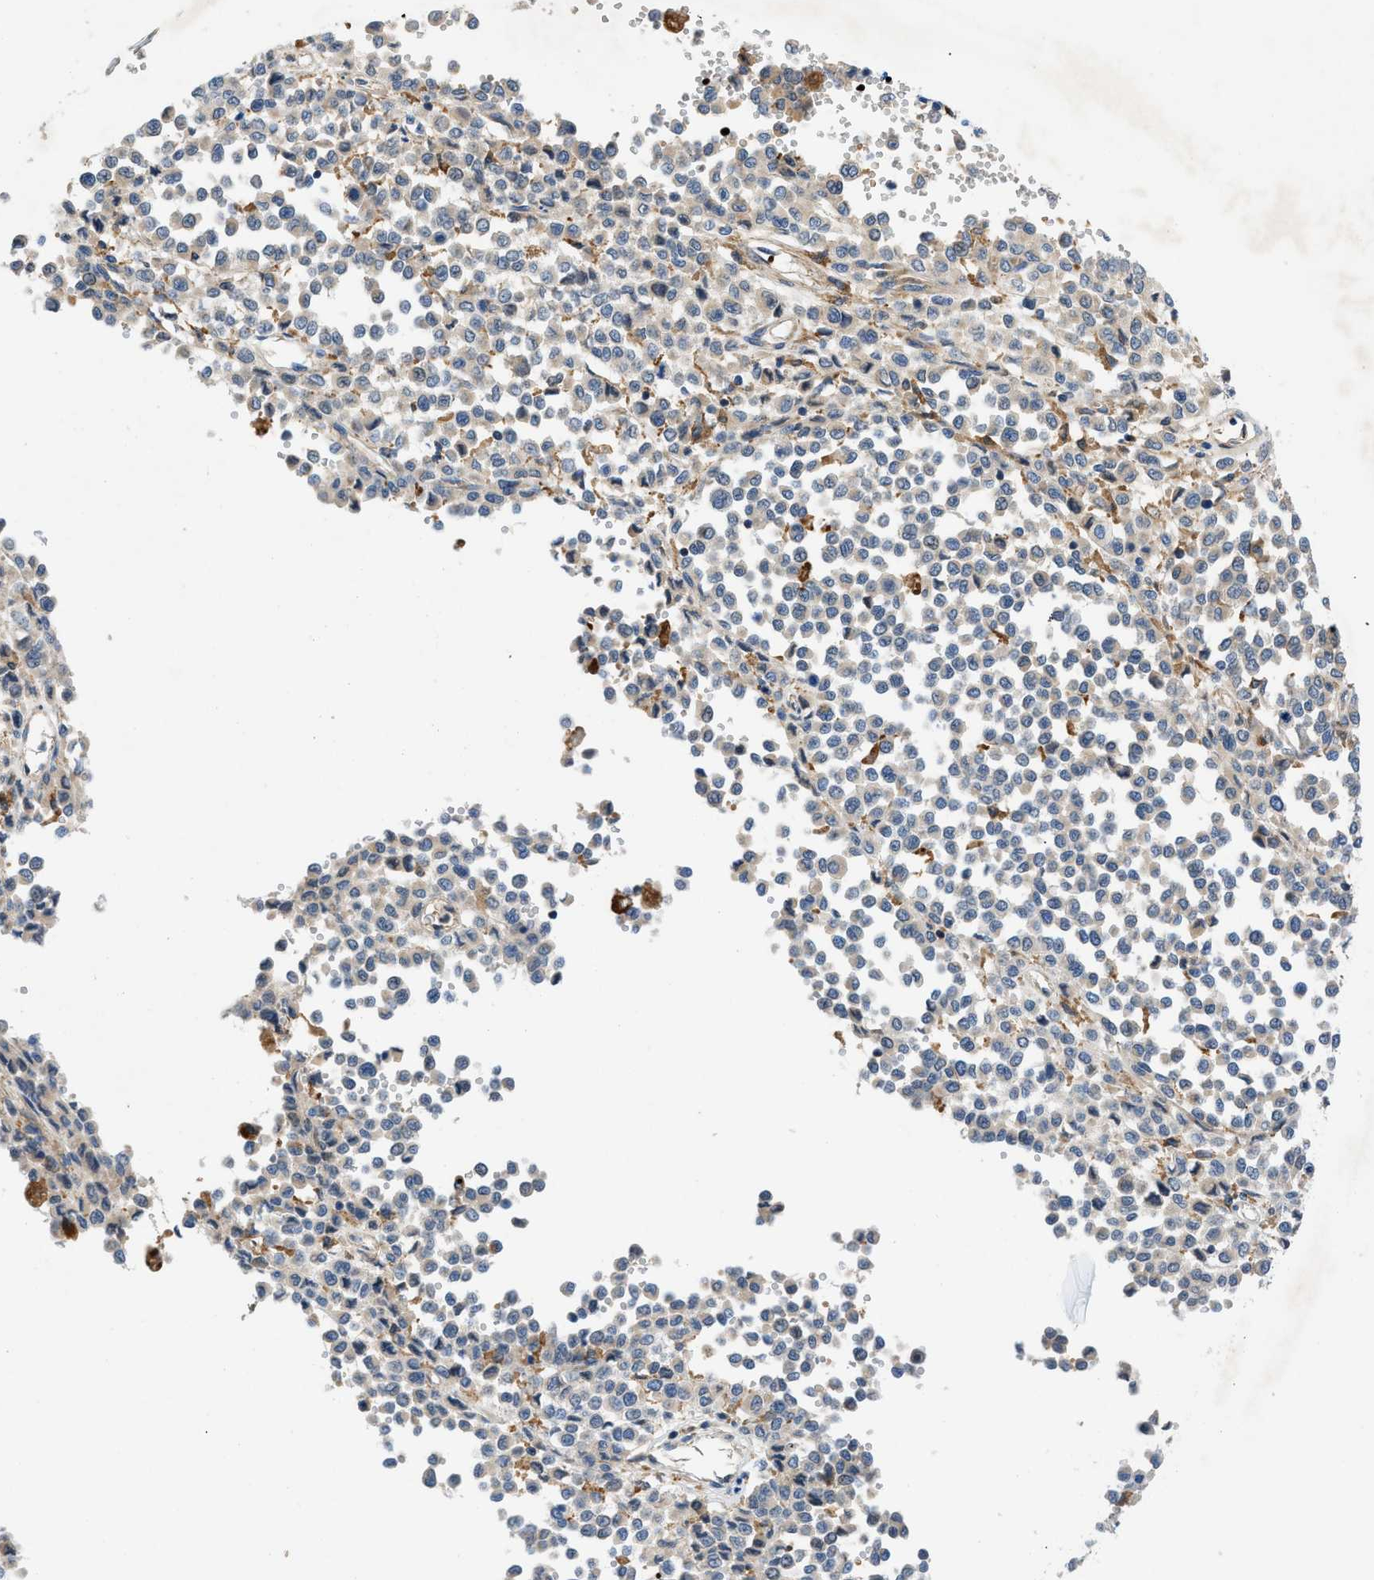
{"staining": {"intensity": "weak", "quantity": "<25%", "location": "cytoplasmic/membranous"}, "tissue": "melanoma", "cell_type": "Tumor cells", "image_type": "cancer", "snomed": [{"axis": "morphology", "description": "Malignant melanoma, Metastatic site"}, {"axis": "topography", "description": "Pancreas"}], "caption": "High magnification brightfield microscopy of malignant melanoma (metastatic site) stained with DAB (3,3'-diaminobenzidine) (brown) and counterstained with hematoxylin (blue): tumor cells show no significant expression. (IHC, brightfield microscopy, high magnification).", "gene": "ZNF831", "patient": {"sex": "female", "age": 30}}